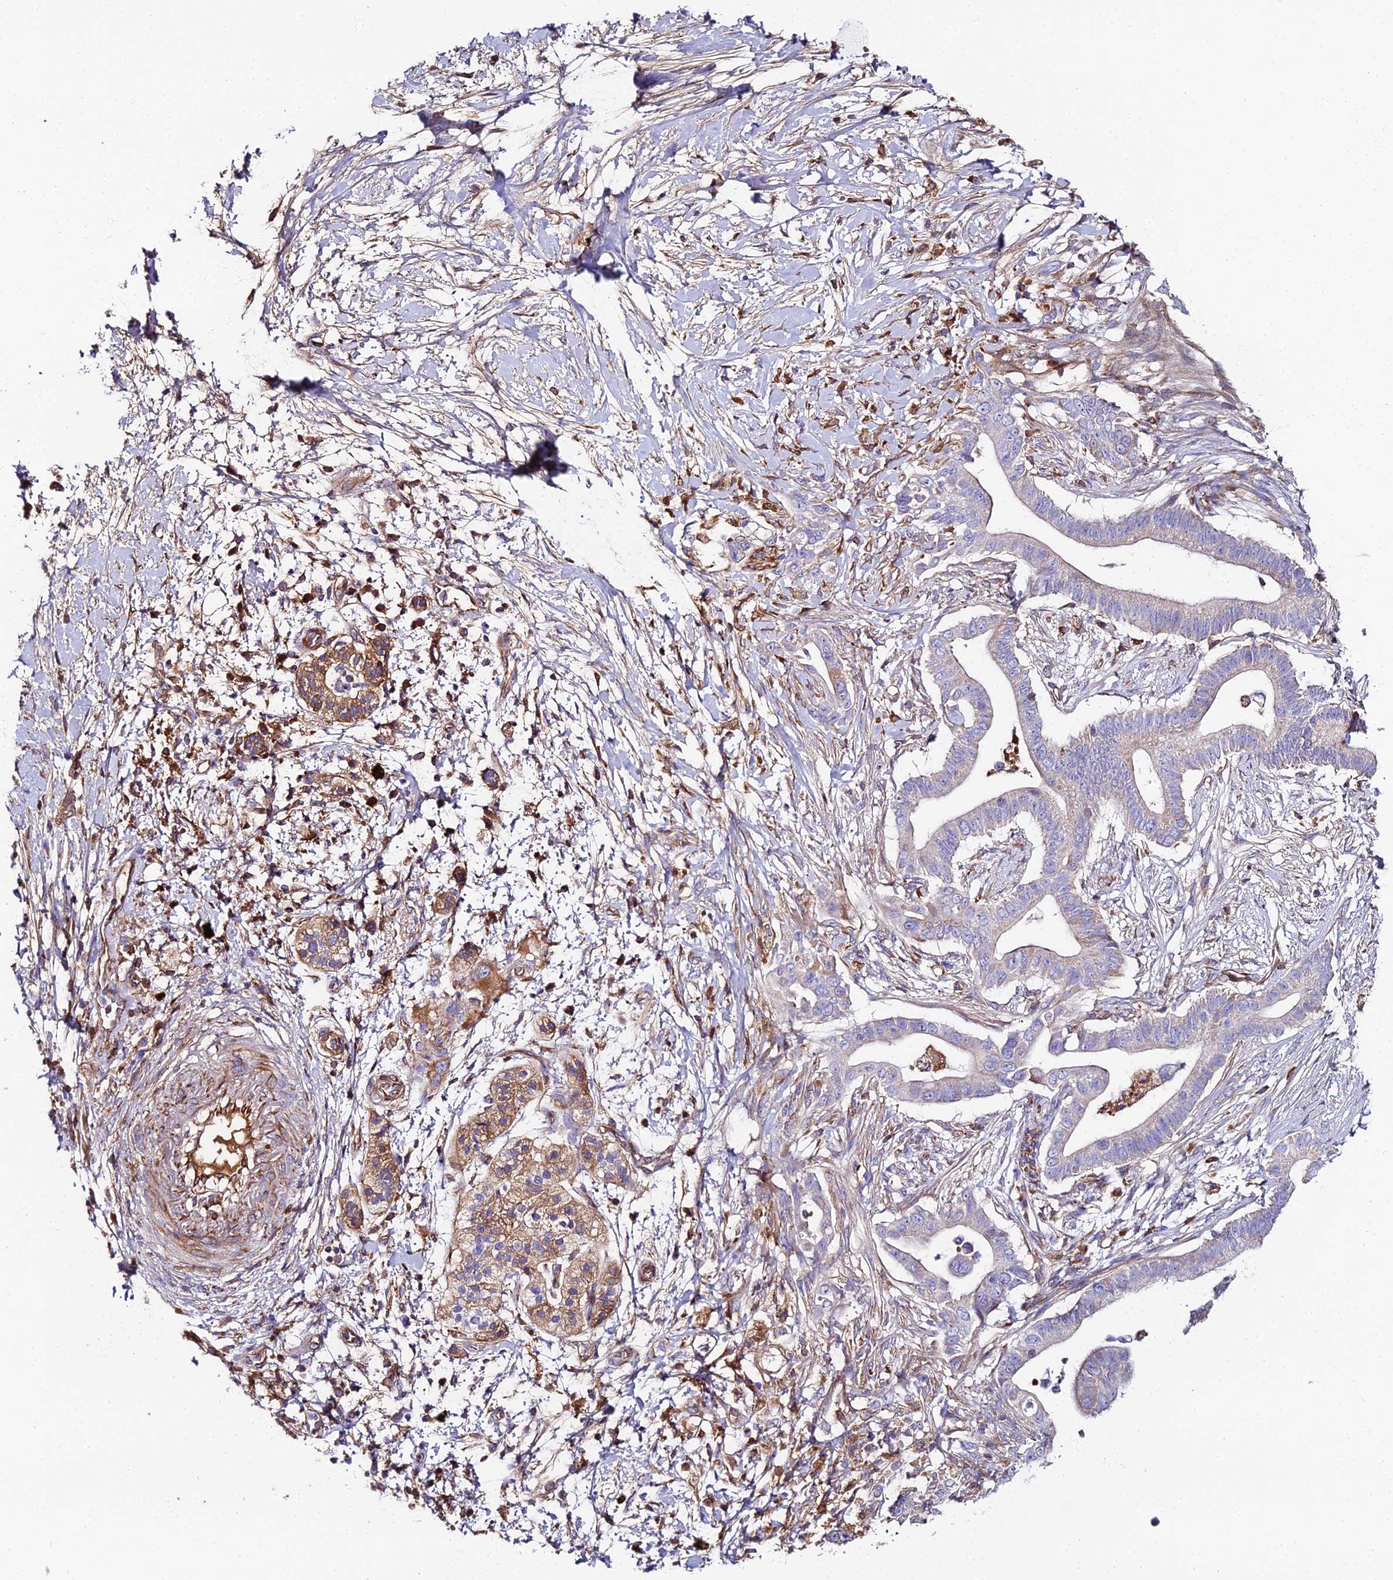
{"staining": {"intensity": "negative", "quantity": "none", "location": "none"}, "tissue": "pancreatic cancer", "cell_type": "Tumor cells", "image_type": "cancer", "snomed": [{"axis": "morphology", "description": "Adenocarcinoma, NOS"}, {"axis": "topography", "description": "Pancreas"}], "caption": "This is an immunohistochemistry (IHC) photomicrograph of adenocarcinoma (pancreatic). There is no positivity in tumor cells.", "gene": "BEX4", "patient": {"sex": "male", "age": 68}}